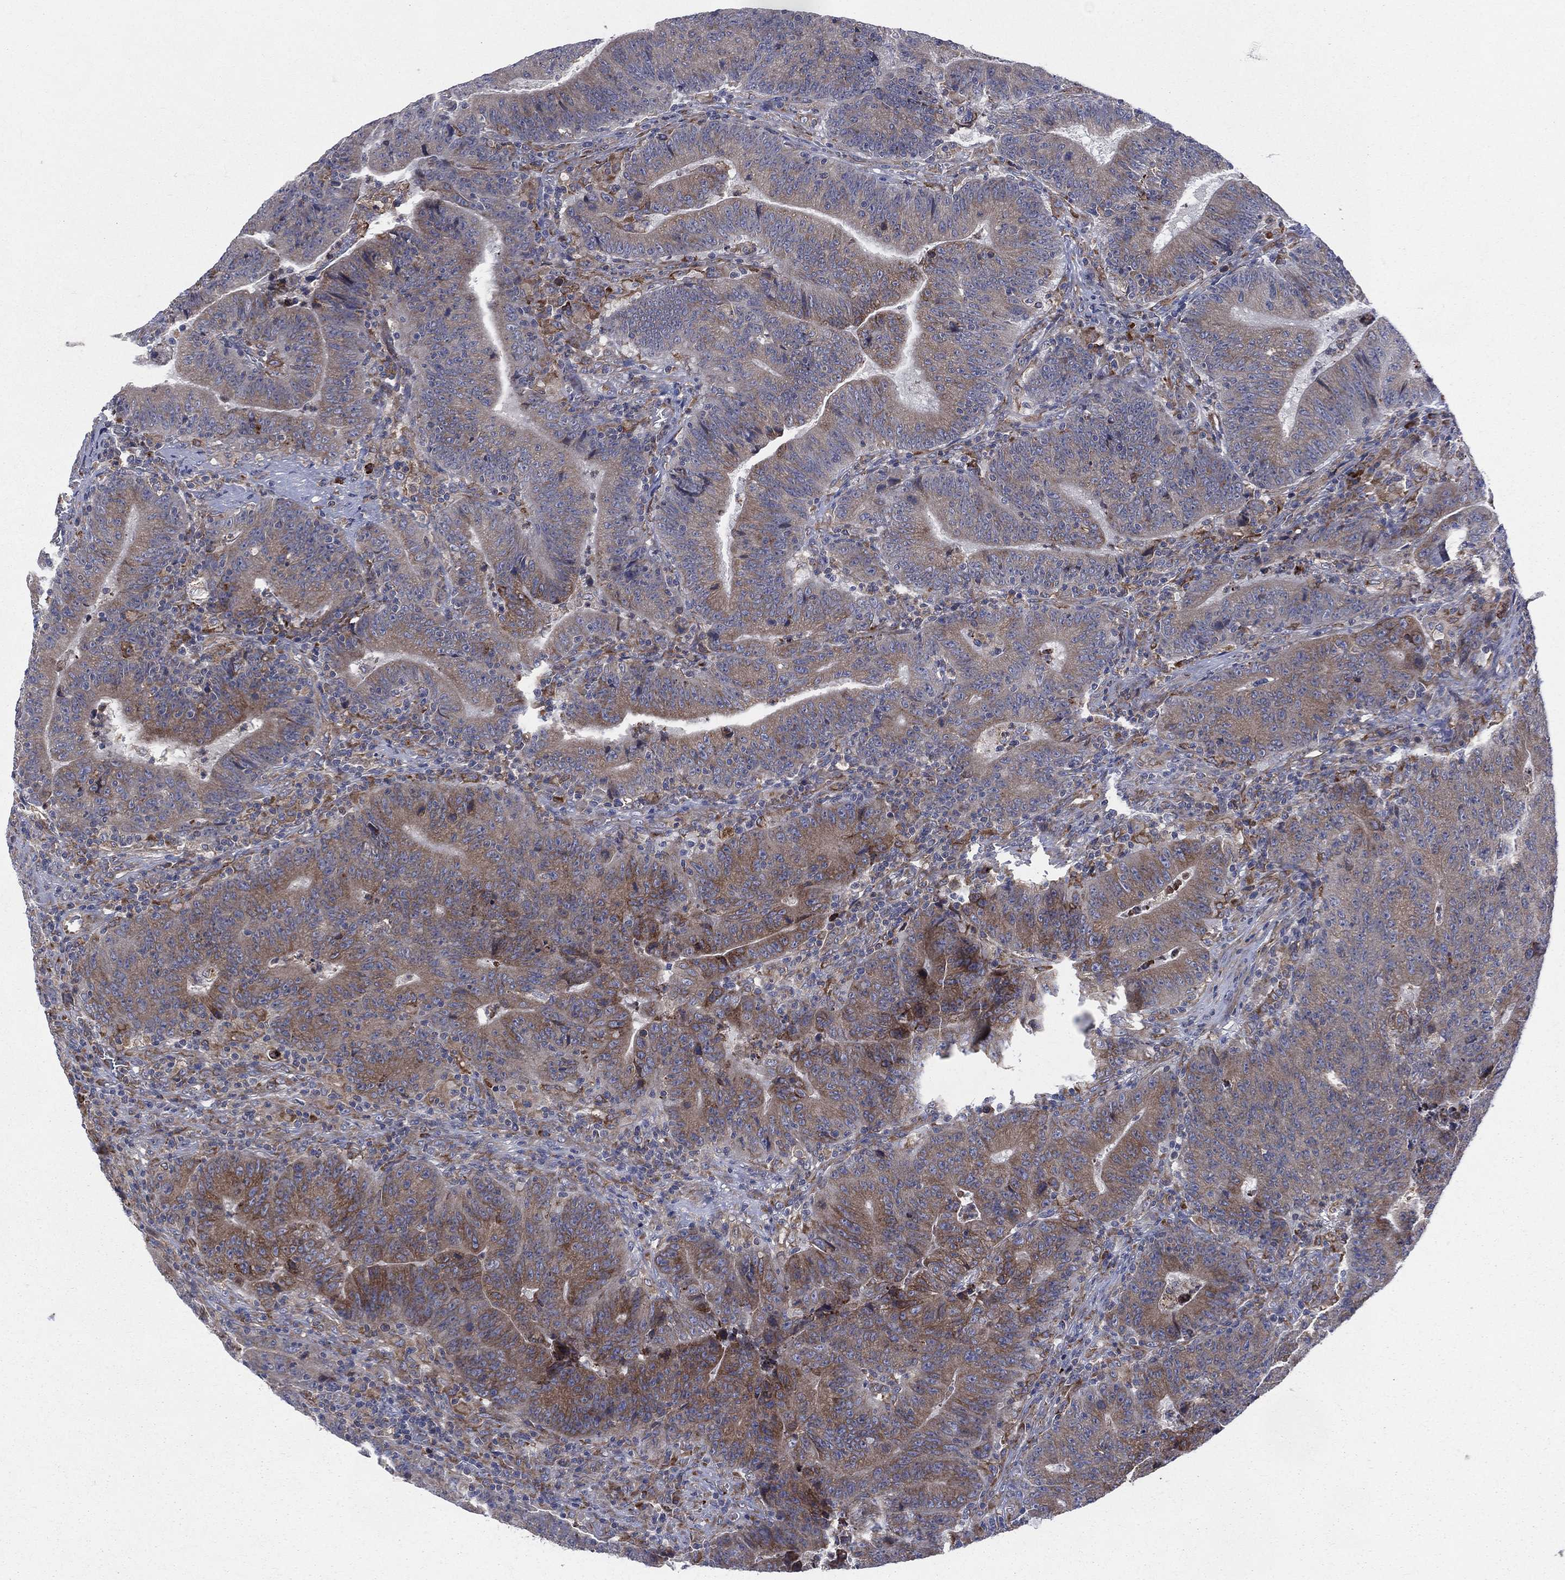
{"staining": {"intensity": "moderate", "quantity": "25%-75%", "location": "cytoplasmic/membranous"}, "tissue": "colorectal cancer", "cell_type": "Tumor cells", "image_type": "cancer", "snomed": [{"axis": "morphology", "description": "Adenocarcinoma, NOS"}, {"axis": "topography", "description": "Colon"}], "caption": "Immunohistochemistry of adenocarcinoma (colorectal) displays medium levels of moderate cytoplasmic/membranous positivity in about 25%-75% of tumor cells.", "gene": "CCDC159", "patient": {"sex": "female", "age": 75}}